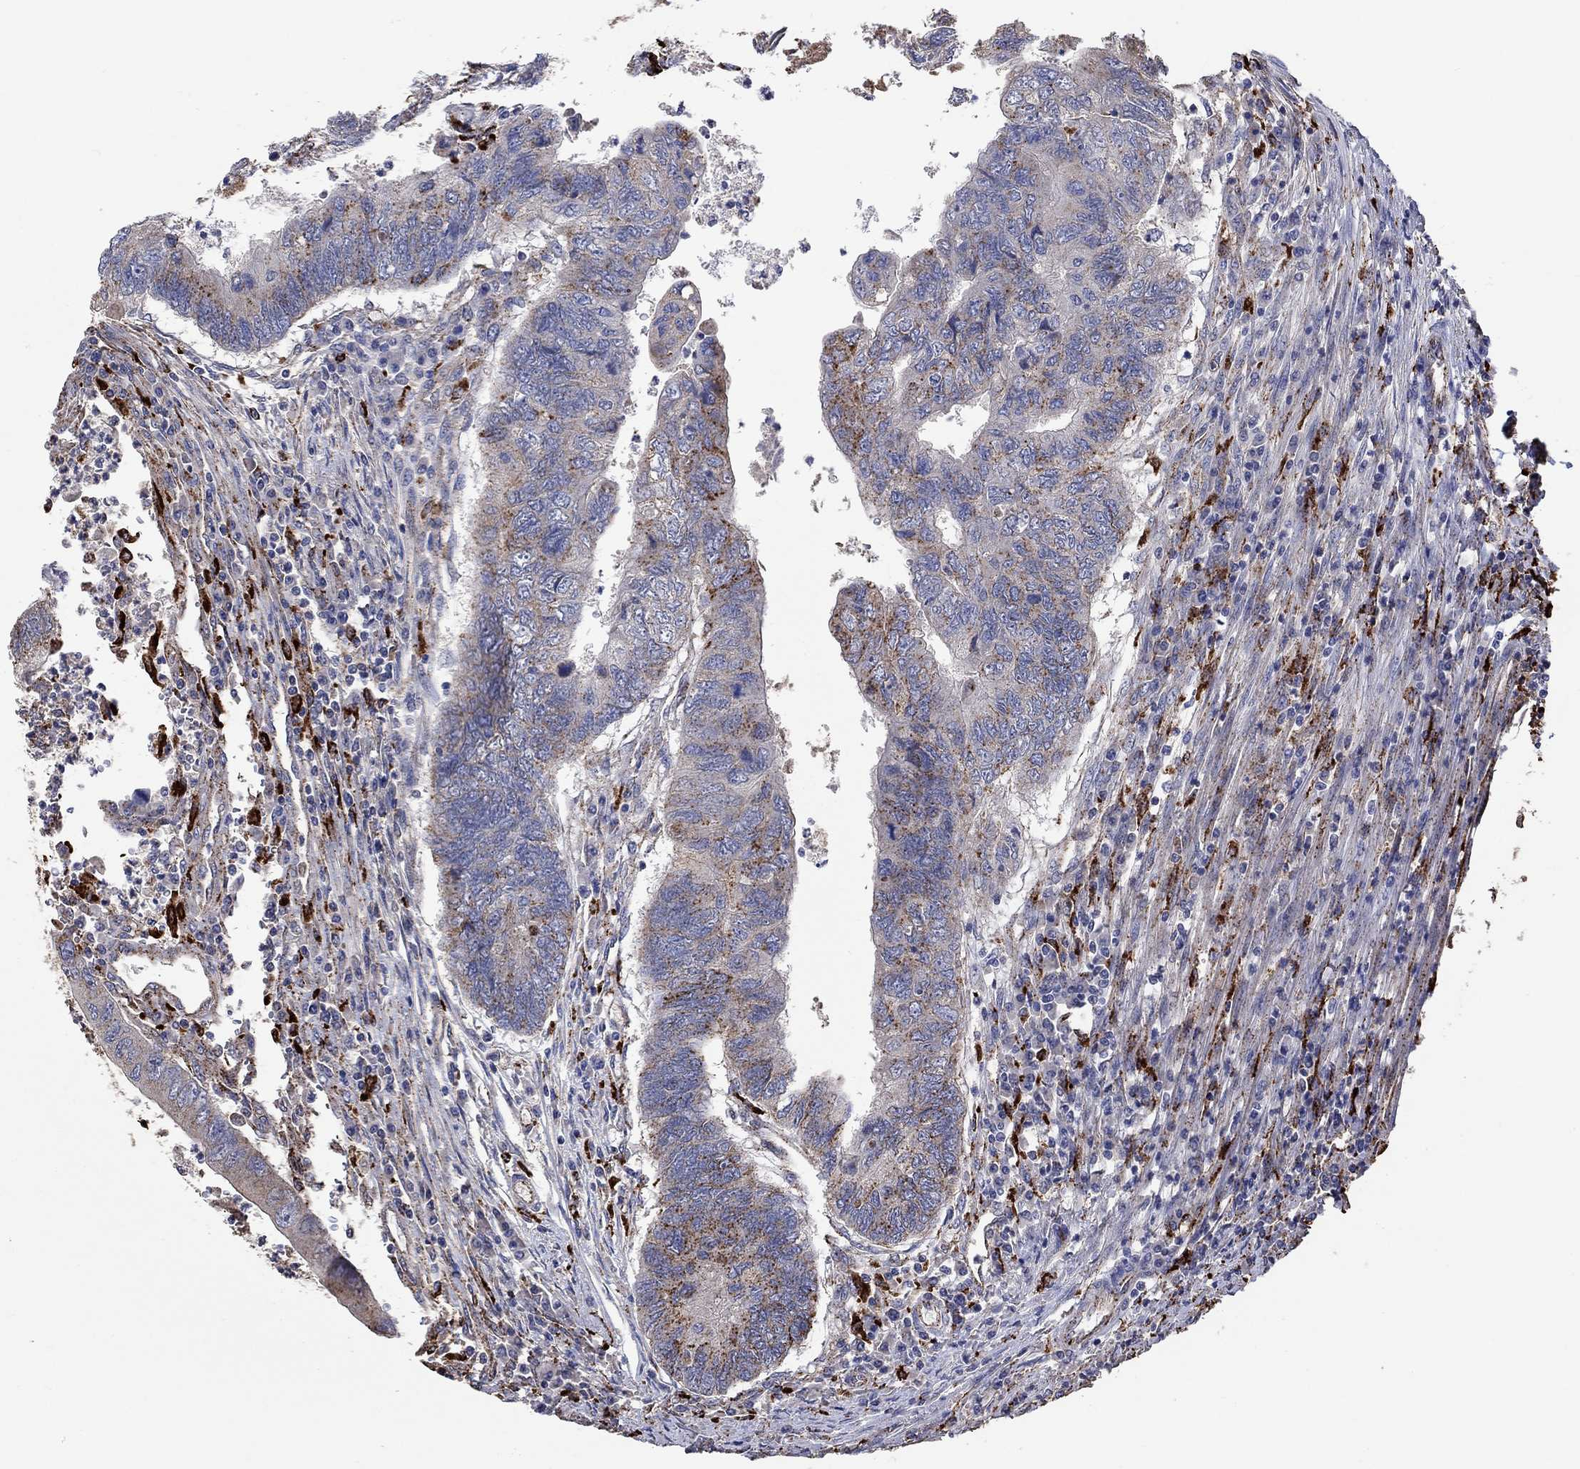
{"staining": {"intensity": "moderate", "quantity": "25%-75%", "location": "cytoplasmic/membranous"}, "tissue": "colorectal cancer", "cell_type": "Tumor cells", "image_type": "cancer", "snomed": [{"axis": "morphology", "description": "Adenocarcinoma, NOS"}, {"axis": "topography", "description": "Colon"}], "caption": "Moderate cytoplasmic/membranous protein positivity is present in about 25%-75% of tumor cells in colorectal cancer (adenocarcinoma).", "gene": "CTSB", "patient": {"sex": "female", "age": 67}}